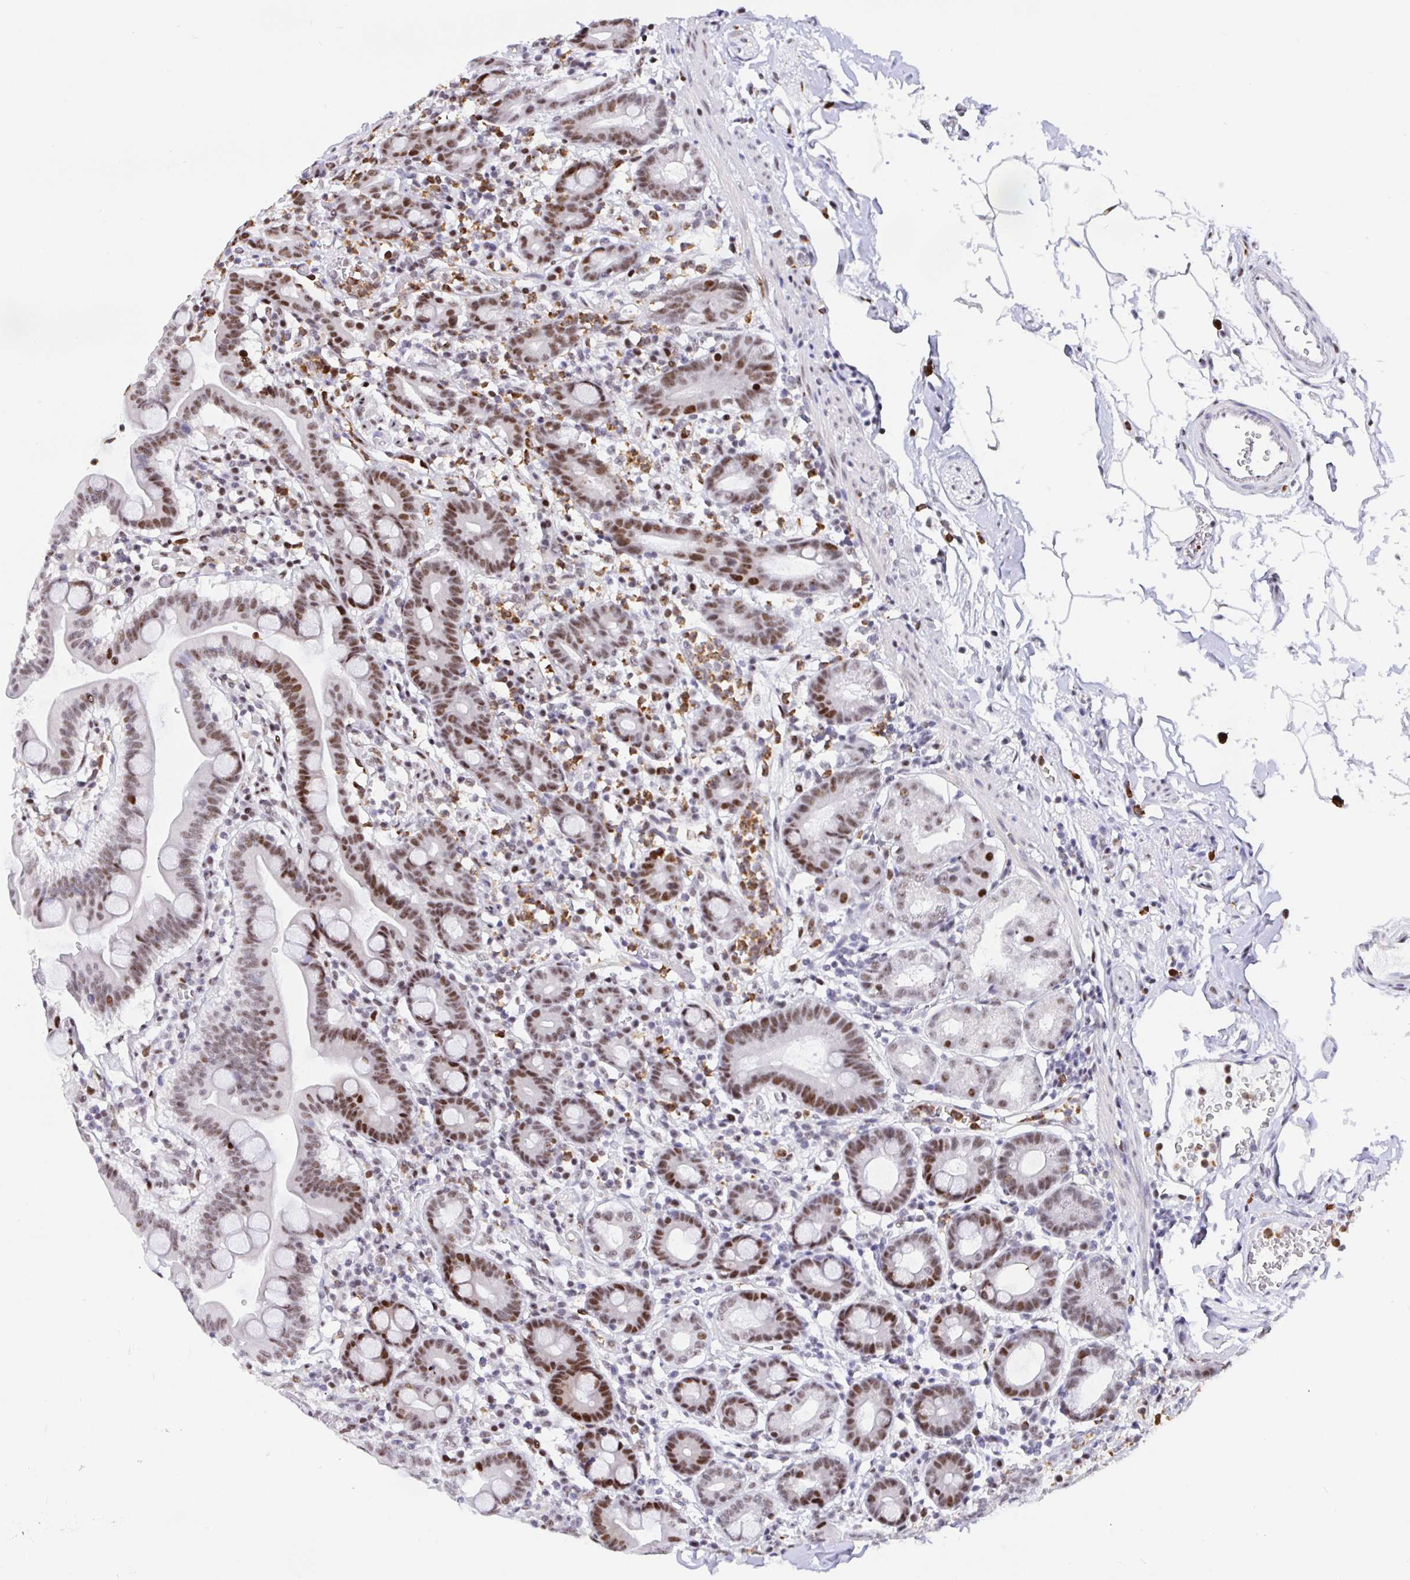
{"staining": {"intensity": "moderate", "quantity": ">75%", "location": "nuclear"}, "tissue": "duodenum", "cell_type": "Glandular cells", "image_type": "normal", "snomed": [{"axis": "morphology", "description": "Normal tissue, NOS"}, {"axis": "topography", "description": "Pancreas"}, {"axis": "topography", "description": "Duodenum"}], "caption": "IHC (DAB) staining of normal duodenum shows moderate nuclear protein positivity in about >75% of glandular cells.", "gene": "SETD5", "patient": {"sex": "male", "age": 59}}